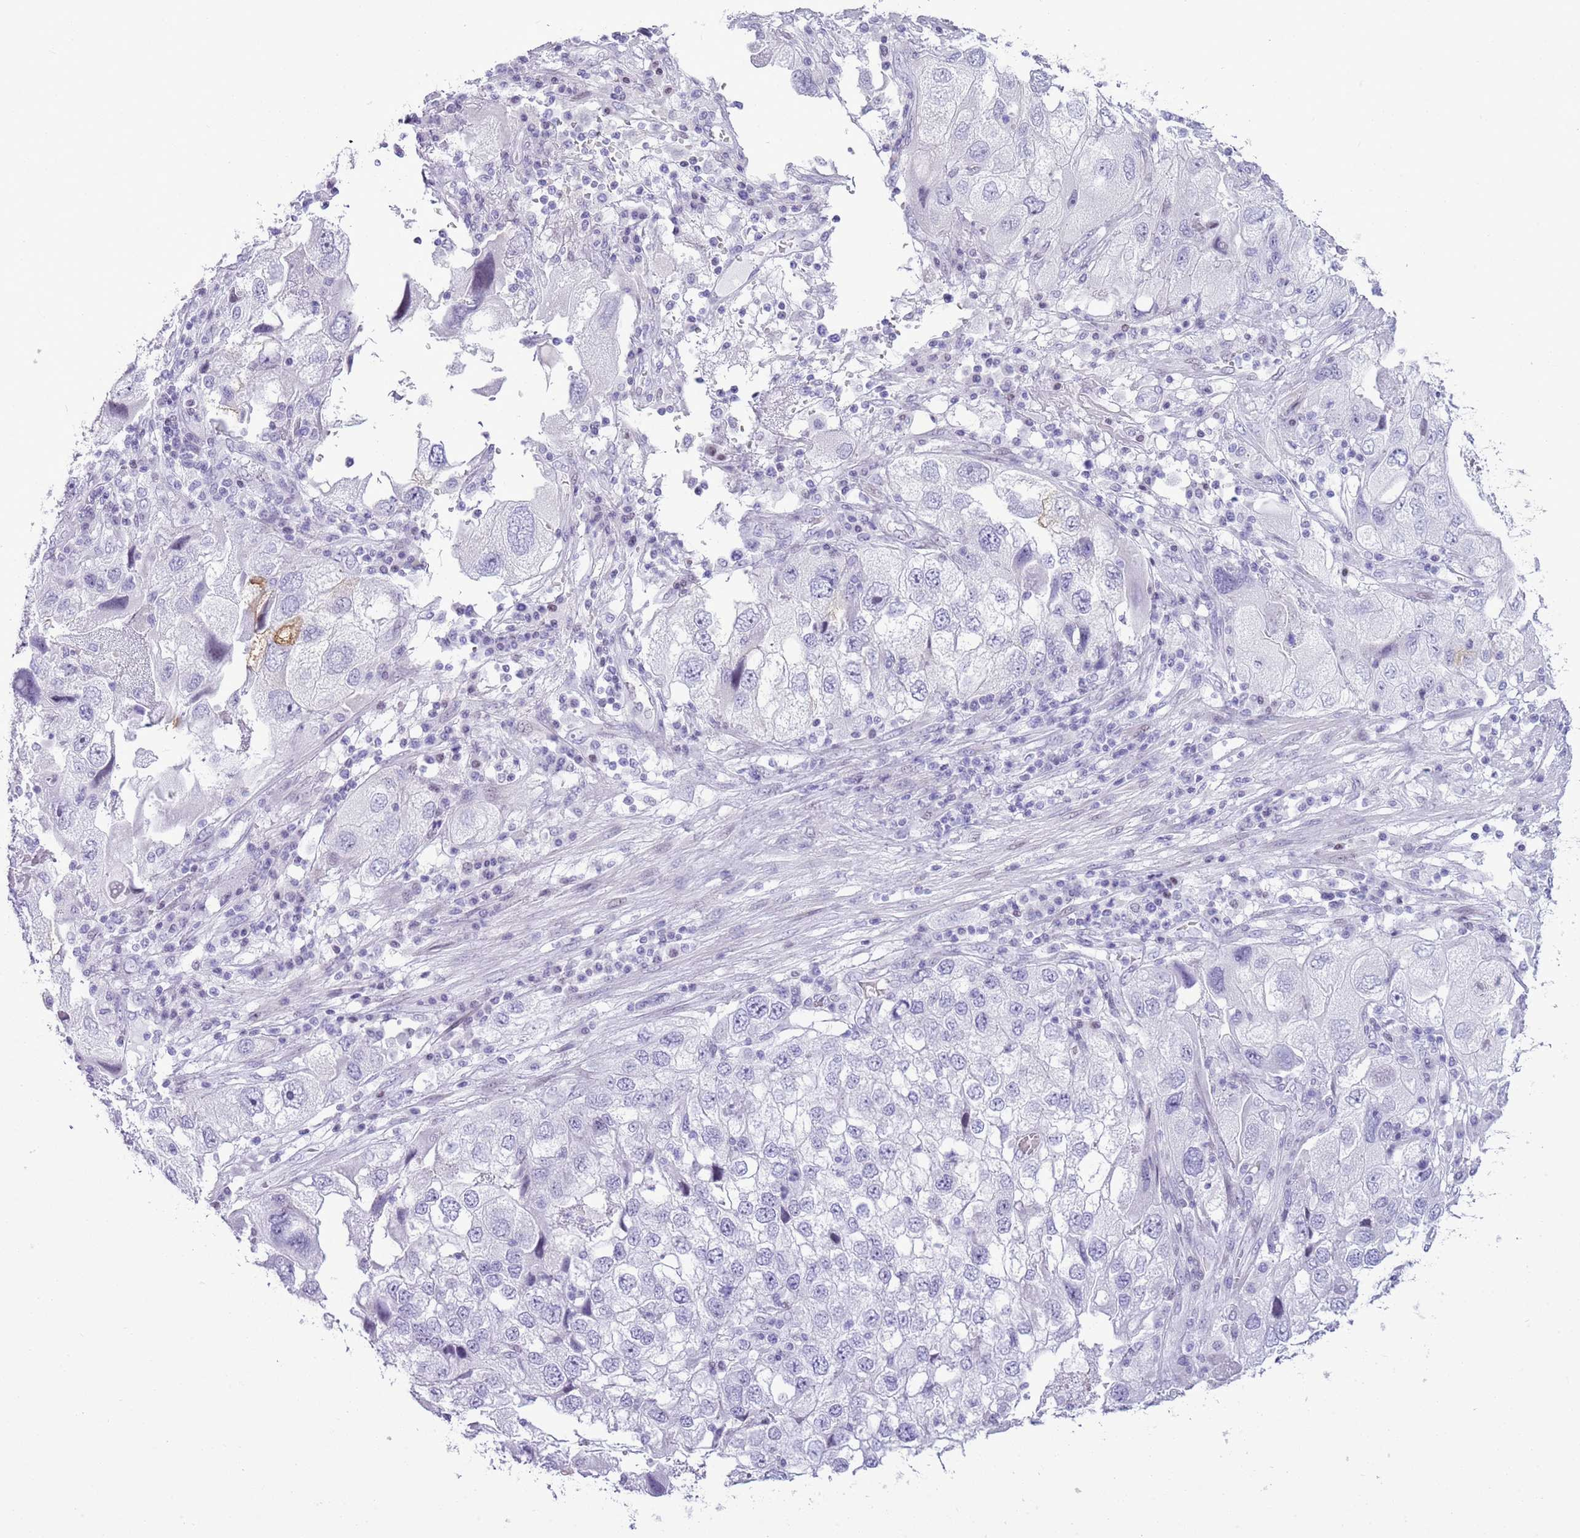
{"staining": {"intensity": "negative", "quantity": "none", "location": "none"}, "tissue": "endometrial cancer", "cell_type": "Tumor cells", "image_type": "cancer", "snomed": [{"axis": "morphology", "description": "Adenocarcinoma, NOS"}, {"axis": "topography", "description": "Endometrium"}], "caption": "Immunohistochemistry (IHC) photomicrograph of human adenocarcinoma (endometrial) stained for a protein (brown), which demonstrates no expression in tumor cells. (DAB immunohistochemistry (IHC) with hematoxylin counter stain).", "gene": "ASIP", "patient": {"sex": "female", "age": 49}}